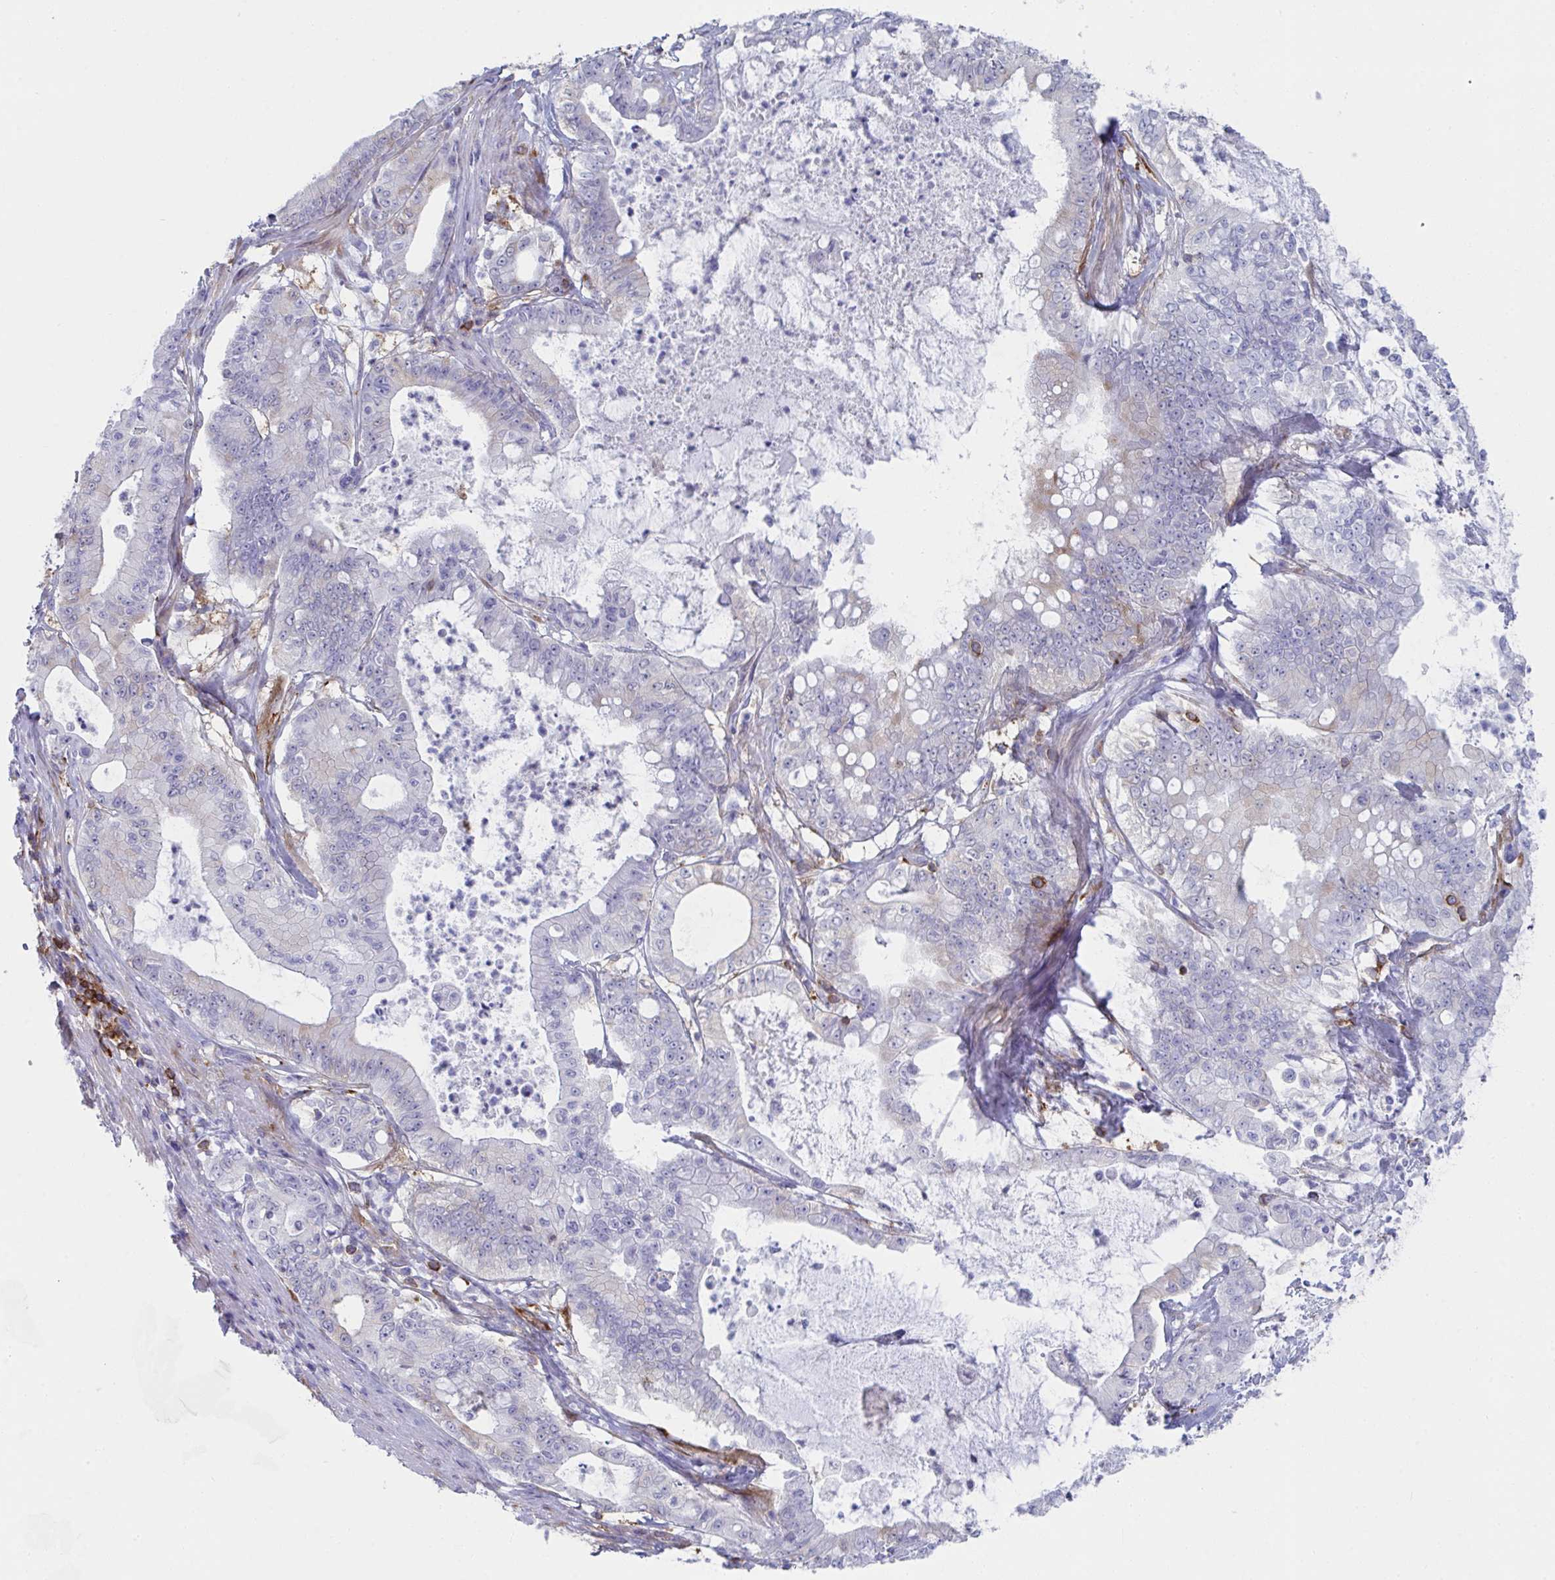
{"staining": {"intensity": "negative", "quantity": "none", "location": "none"}, "tissue": "pancreatic cancer", "cell_type": "Tumor cells", "image_type": "cancer", "snomed": [{"axis": "morphology", "description": "Adenocarcinoma, NOS"}, {"axis": "topography", "description": "Pancreas"}], "caption": "This image is of pancreatic adenocarcinoma stained with immunohistochemistry to label a protein in brown with the nuclei are counter-stained blue. There is no staining in tumor cells.", "gene": "WNK1", "patient": {"sex": "male", "age": 71}}